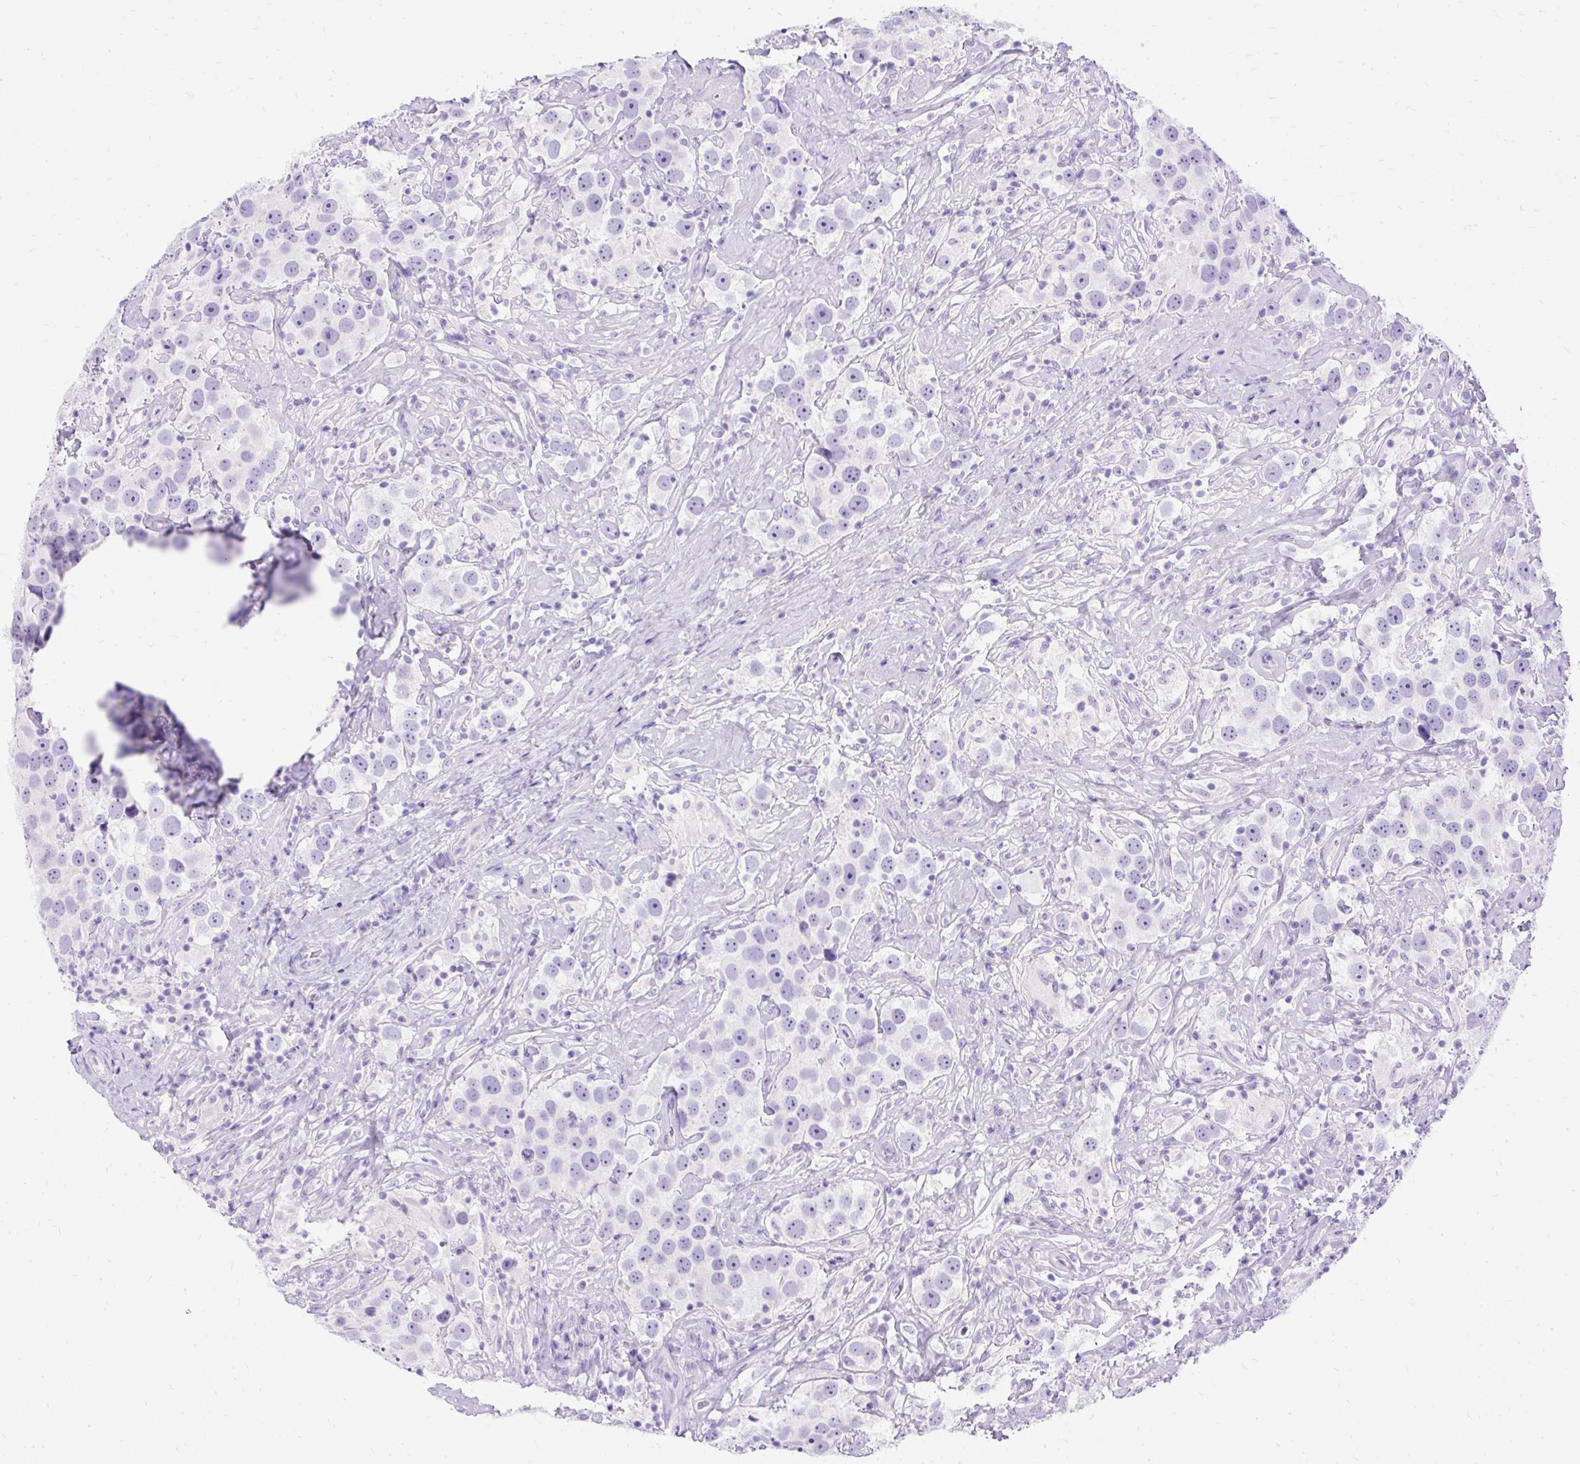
{"staining": {"intensity": "negative", "quantity": "none", "location": "none"}, "tissue": "testis cancer", "cell_type": "Tumor cells", "image_type": "cancer", "snomed": [{"axis": "morphology", "description": "Seminoma, NOS"}, {"axis": "topography", "description": "Testis"}], "caption": "A histopathology image of human seminoma (testis) is negative for staining in tumor cells.", "gene": "HEY1", "patient": {"sex": "male", "age": 49}}